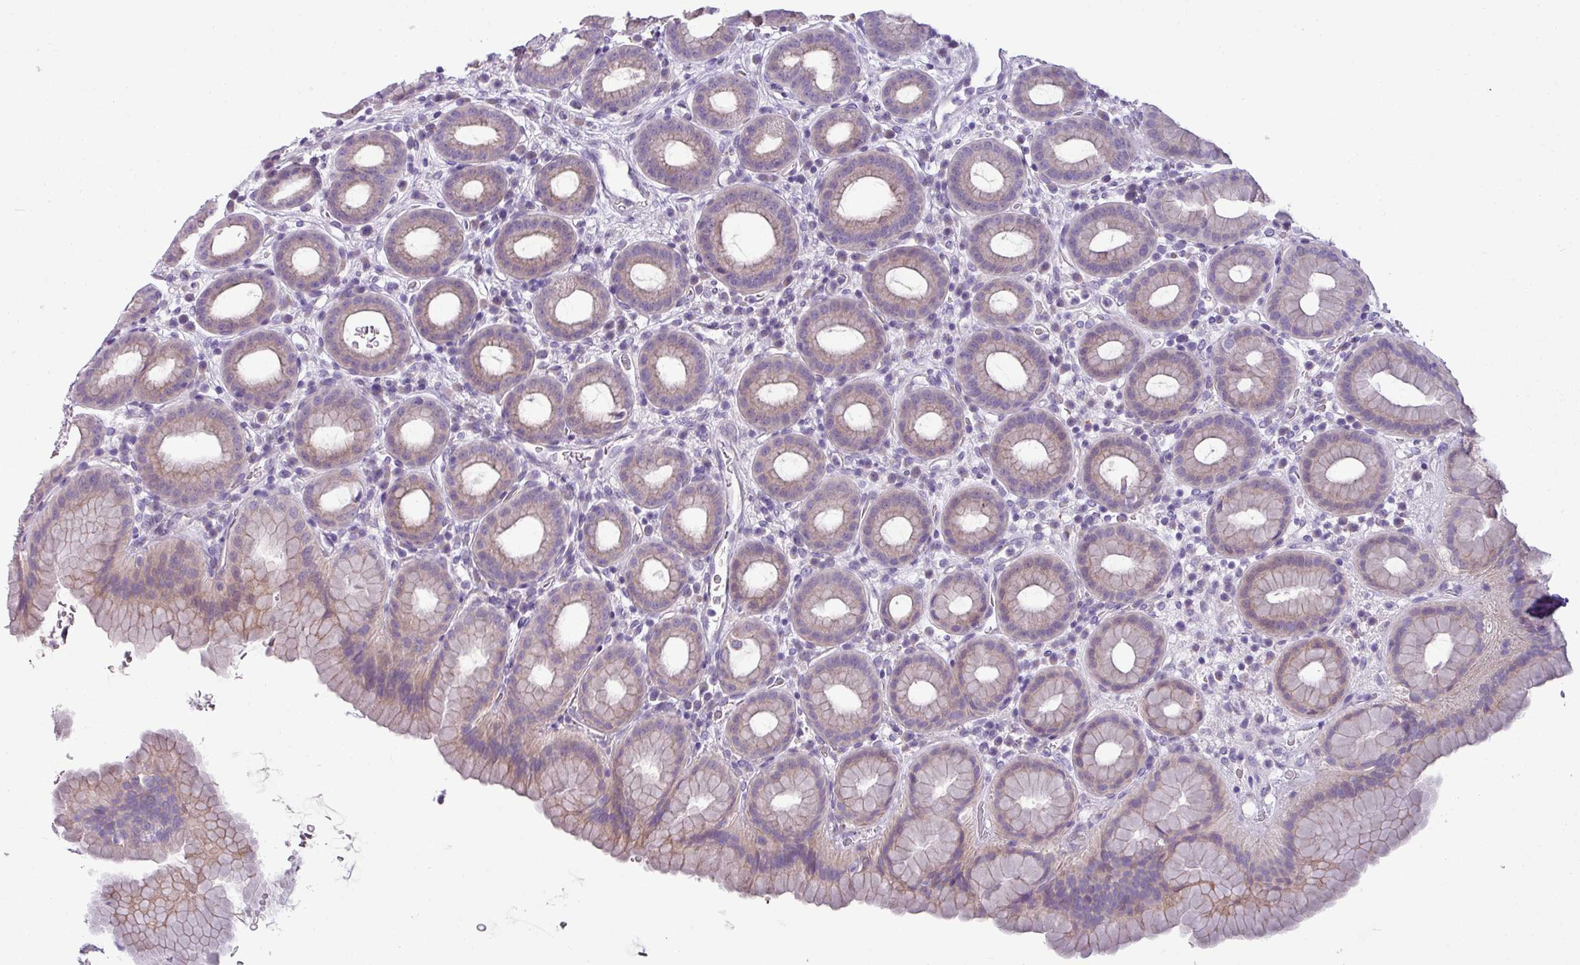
{"staining": {"intensity": "weak", "quantity": "25%-75%", "location": "cytoplasmic/membranous"}, "tissue": "stomach", "cell_type": "Glandular cells", "image_type": "normal", "snomed": [{"axis": "morphology", "description": "Normal tissue, NOS"}, {"axis": "topography", "description": "Stomach, upper"}, {"axis": "topography", "description": "Stomach, lower"}, {"axis": "topography", "description": "Small intestine"}], "caption": "Stomach stained with IHC displays weak cytoplasmic/membranous expression in about 25%-75% of glandular cells. The protein is stained brown, and the nuclei are stained in blue (DAB IHC with brightfield microscopy, high magnification).", "gene": "TOR1AIP2", "patient": {"sex": "male", "age": 68}}